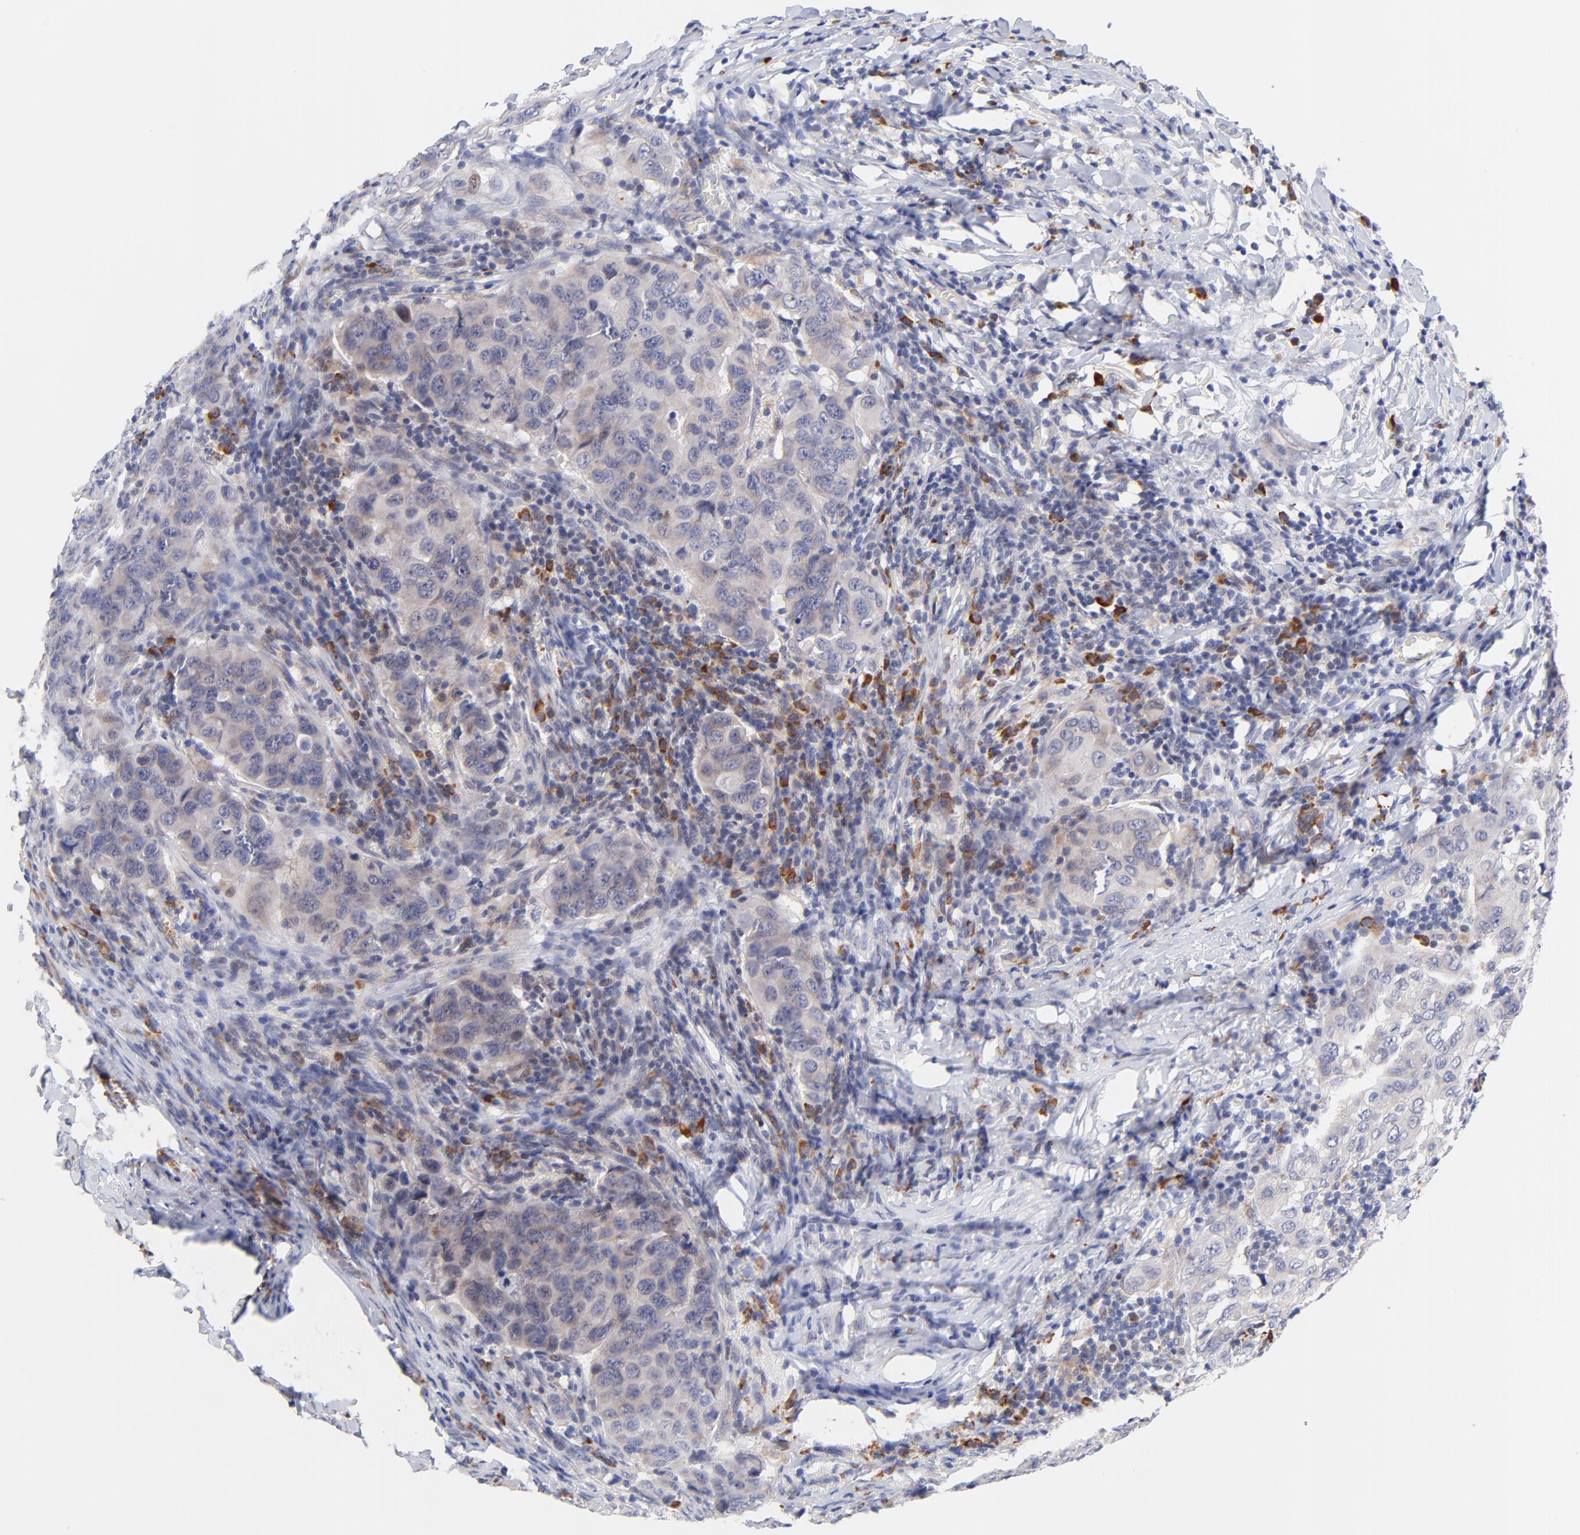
{"staining": {"intensity": "weak", "quantity": ">75%", "location": "cytoplasmic/membranous"}, "tissue": "breast cancer", "cell_type": "Tumor cells", "image_type": "cancer", "snomed": [{"axis": "morphology", "description": "Duct carcinoma"}, {"axis": "topography", "description": "Breast"}], "caption": "An immunohistochemistry histopathology image of neoplastic tissue is shown. Protein staining in brown labels weak cytoplasmic/membranous positivity in breast invasive ductal carcinoma within tumor cells.", "gene": "AFF2", "patient": {"sex": "female", "age": 54}}